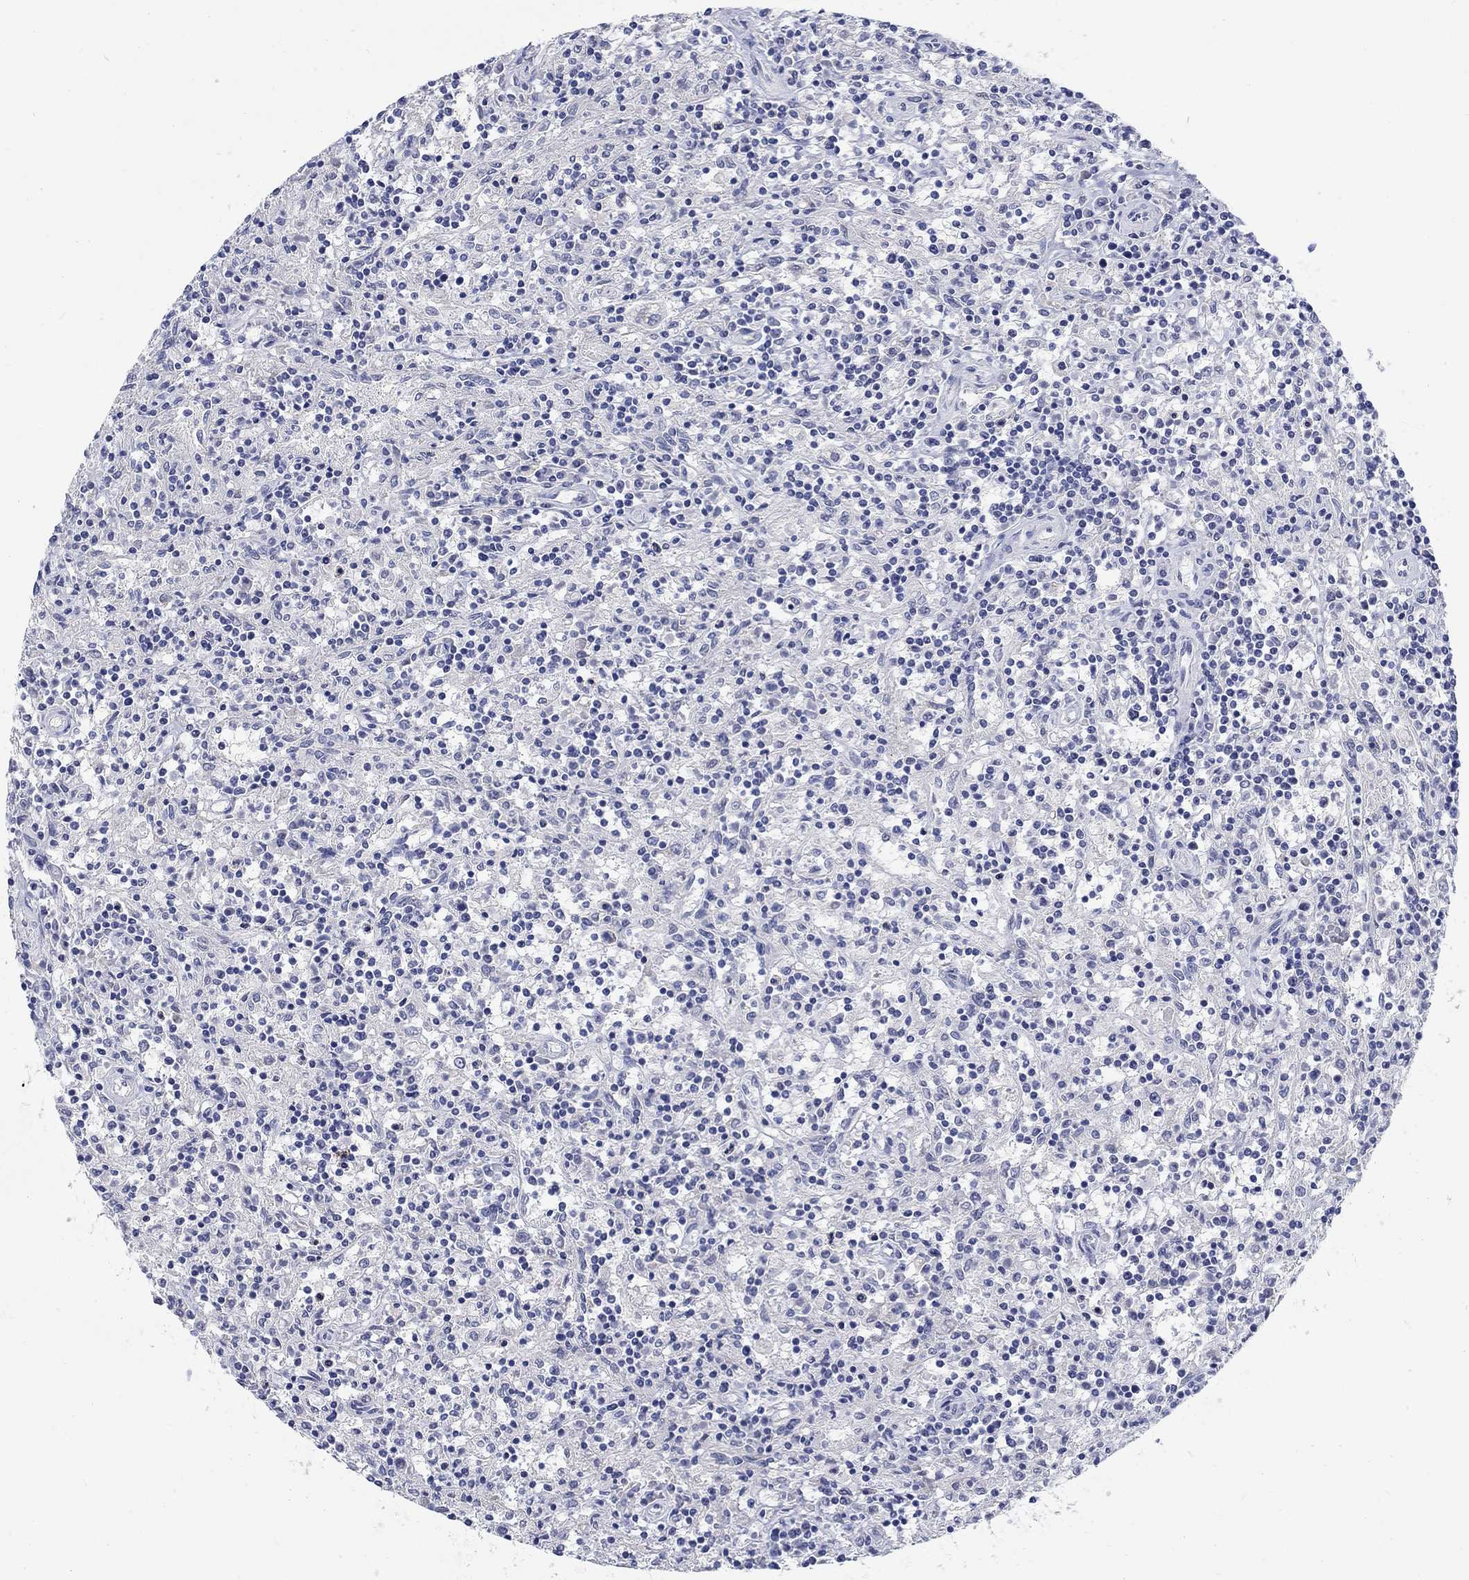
{"staining": {"intensity": "negative", "quantity": "none", "location": "none"}, "tissue": "lymphoma", "cell_type": "Tumor cells", "image_type": "cancer", "snomed": [{"axis": "morphology", "description": "Malignant lymphoma, non-Hodgkin's type, Low grade"}, {"axis": "topography", "description": "Spleen"}], "caption": "Immunohistochemistry (IHC) of human low-grade malignant lymphoma, non-Hodgkin's type displays no positivity in tumor cells.", "gene": "ANKS1B", "patient": {"sex": "male", "age": 62}}